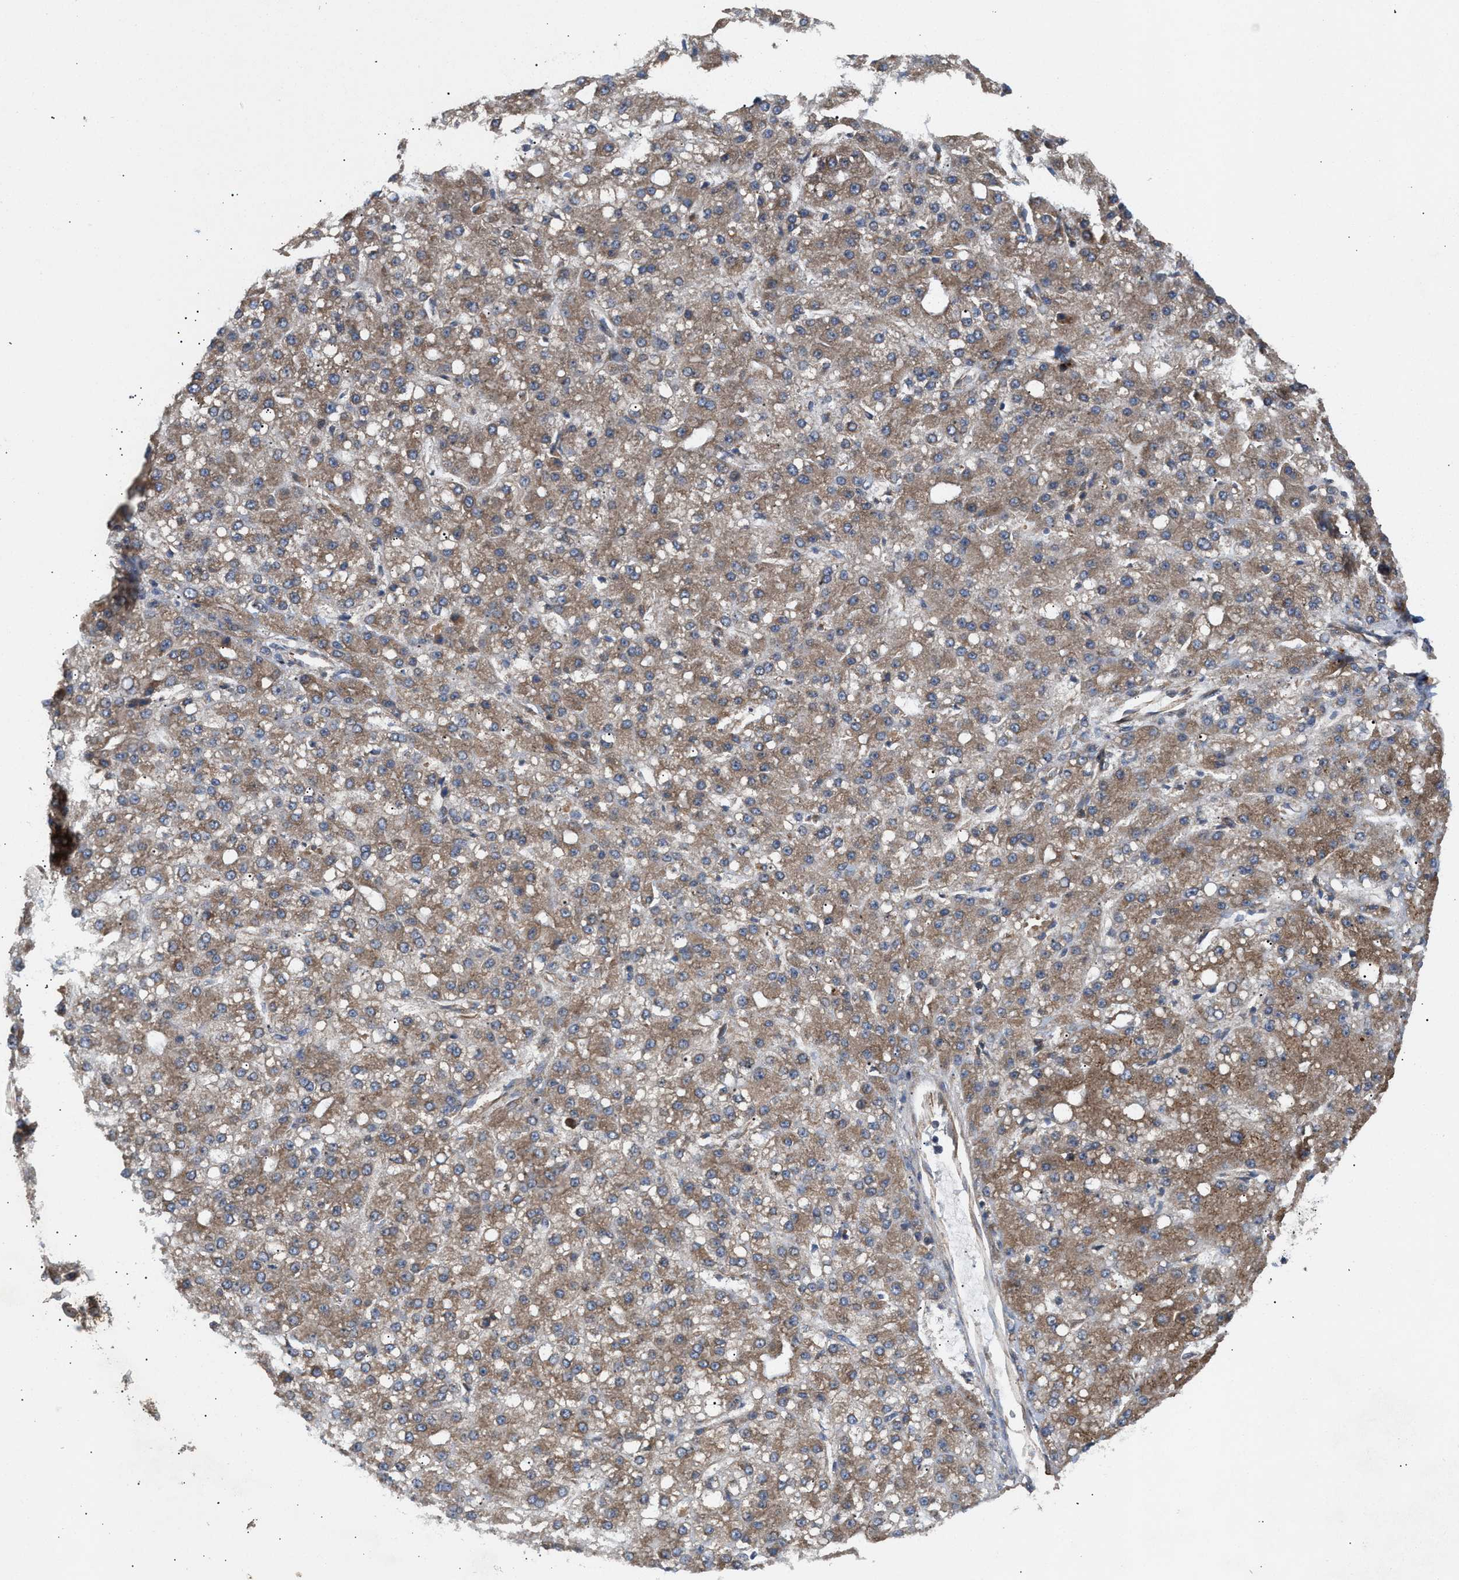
{"staining": {"intensity": "moderate", "quantity": ">75%", "location": "cytoplasmic/membranous"}, "tissue": "liver cancer", "cell_type": "Tumor cells", "image_type": "cancer", "snomed": [{"axis": "morphology", "description": "Carcinoma, Hepatocellular, NOS"}, {"axis": "topography", "description": "Liver"}], "caption": "Liver cancer was stained to show a protein in brown. There is medium levels of moderate cytoplasmic/membranous staining in approximately >75% of tumor cells.", "gene": "EPS15L1", "patient": {"sex": "male", "age": 67}}